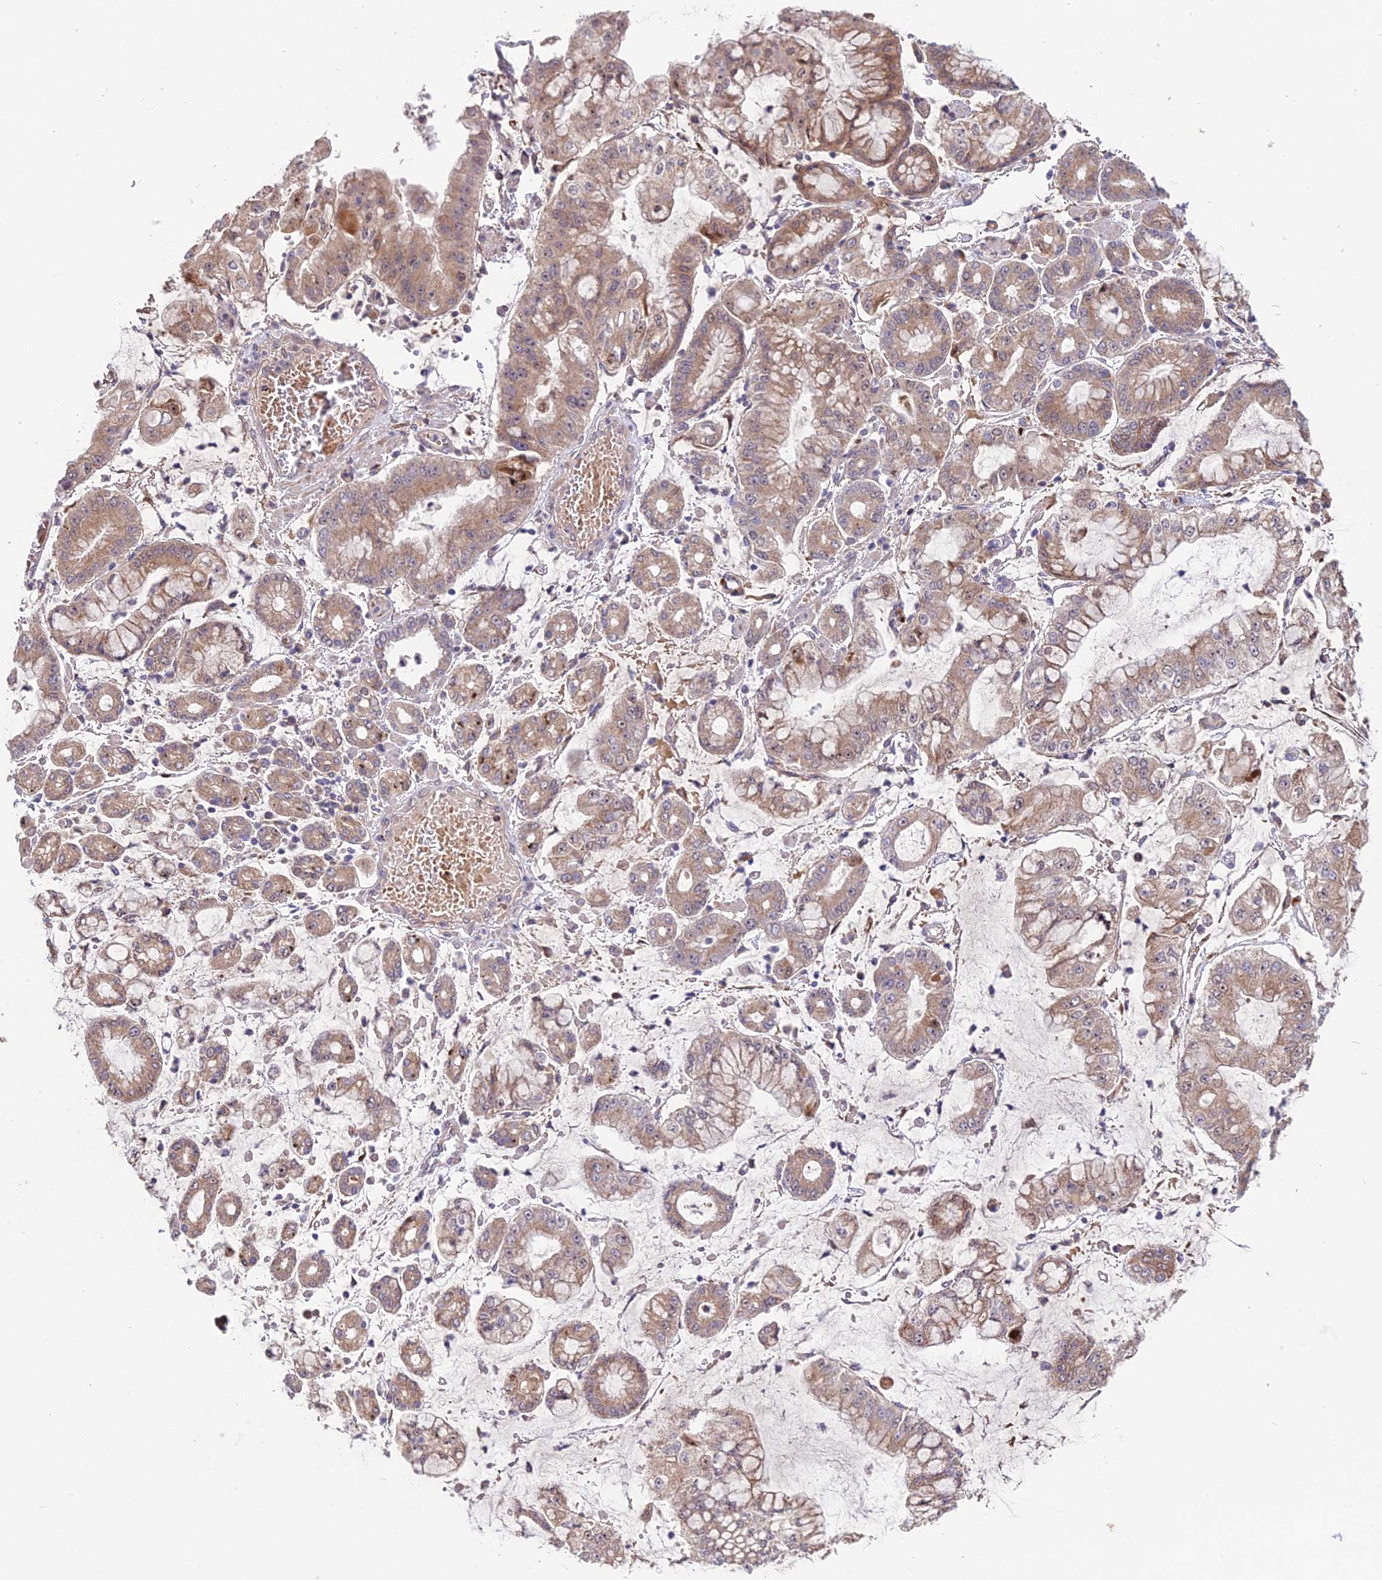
{"staining": {"intensity": "moderate", "quantity": ">75%", "location": "cytoplasmic/membranous"}, "tissue": "stomach cancer", "cell_type": "Tumor cells", "image_type": "cancer", "snomed": [{"axis": "morphology", "description": "Adenocarcinoma, NOS"}, {"axis": "topography", "description": "Stomach"}], "caption": "A histopathology image of human stomach cancer (adenocarcinoma) stained for a protein reveals moderate cytoplasmic/membranous brown staining in tumor cells. (DAB (3,3'-diaminobenzidine) = brown stain, brightfield microscopy at high magnification).", "gene": "WDR43", "patient": {"sex": "male", "age": 76}}